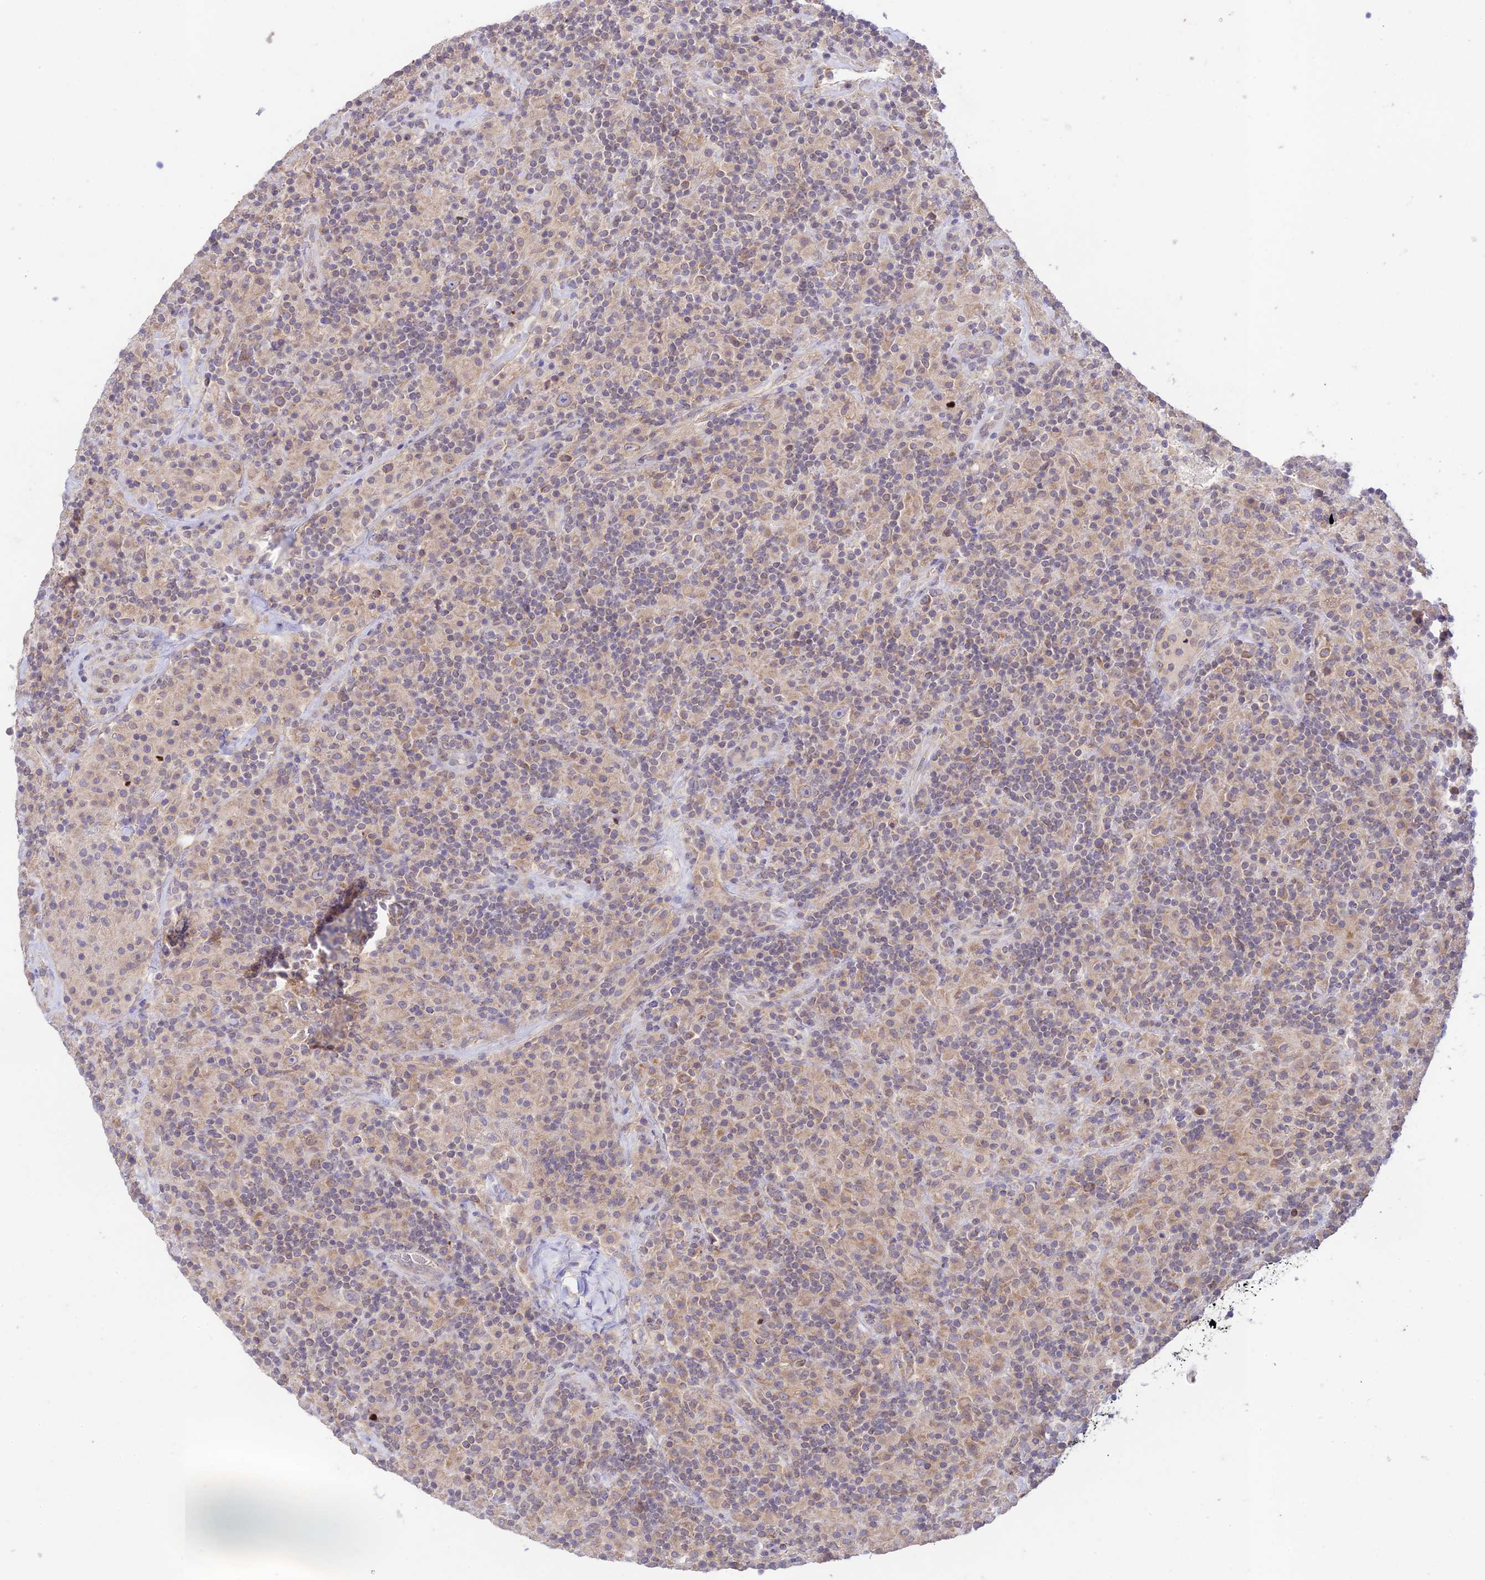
{"staining": {"intensity": "weak", "quantity": "25%-75%", "location": "cytoplasmic/membranous"}, "tissue": "lymphoma", "cell_type": "Tumor cells", "image_type": "cancer", "snomed": [{"axis": "morphology", "description": "Hodgkin's disease, NOS"}, {"axis": "topography", "description": "Lymph node"}], "caption": "Brown immunohistochemical staining in human lymphoma reveals weak cytoplasmic/membranous staining in about 25%-75% of tumor cells.", "gene": "TMEM259", "patient": {"sex": "male", "age": 70}}